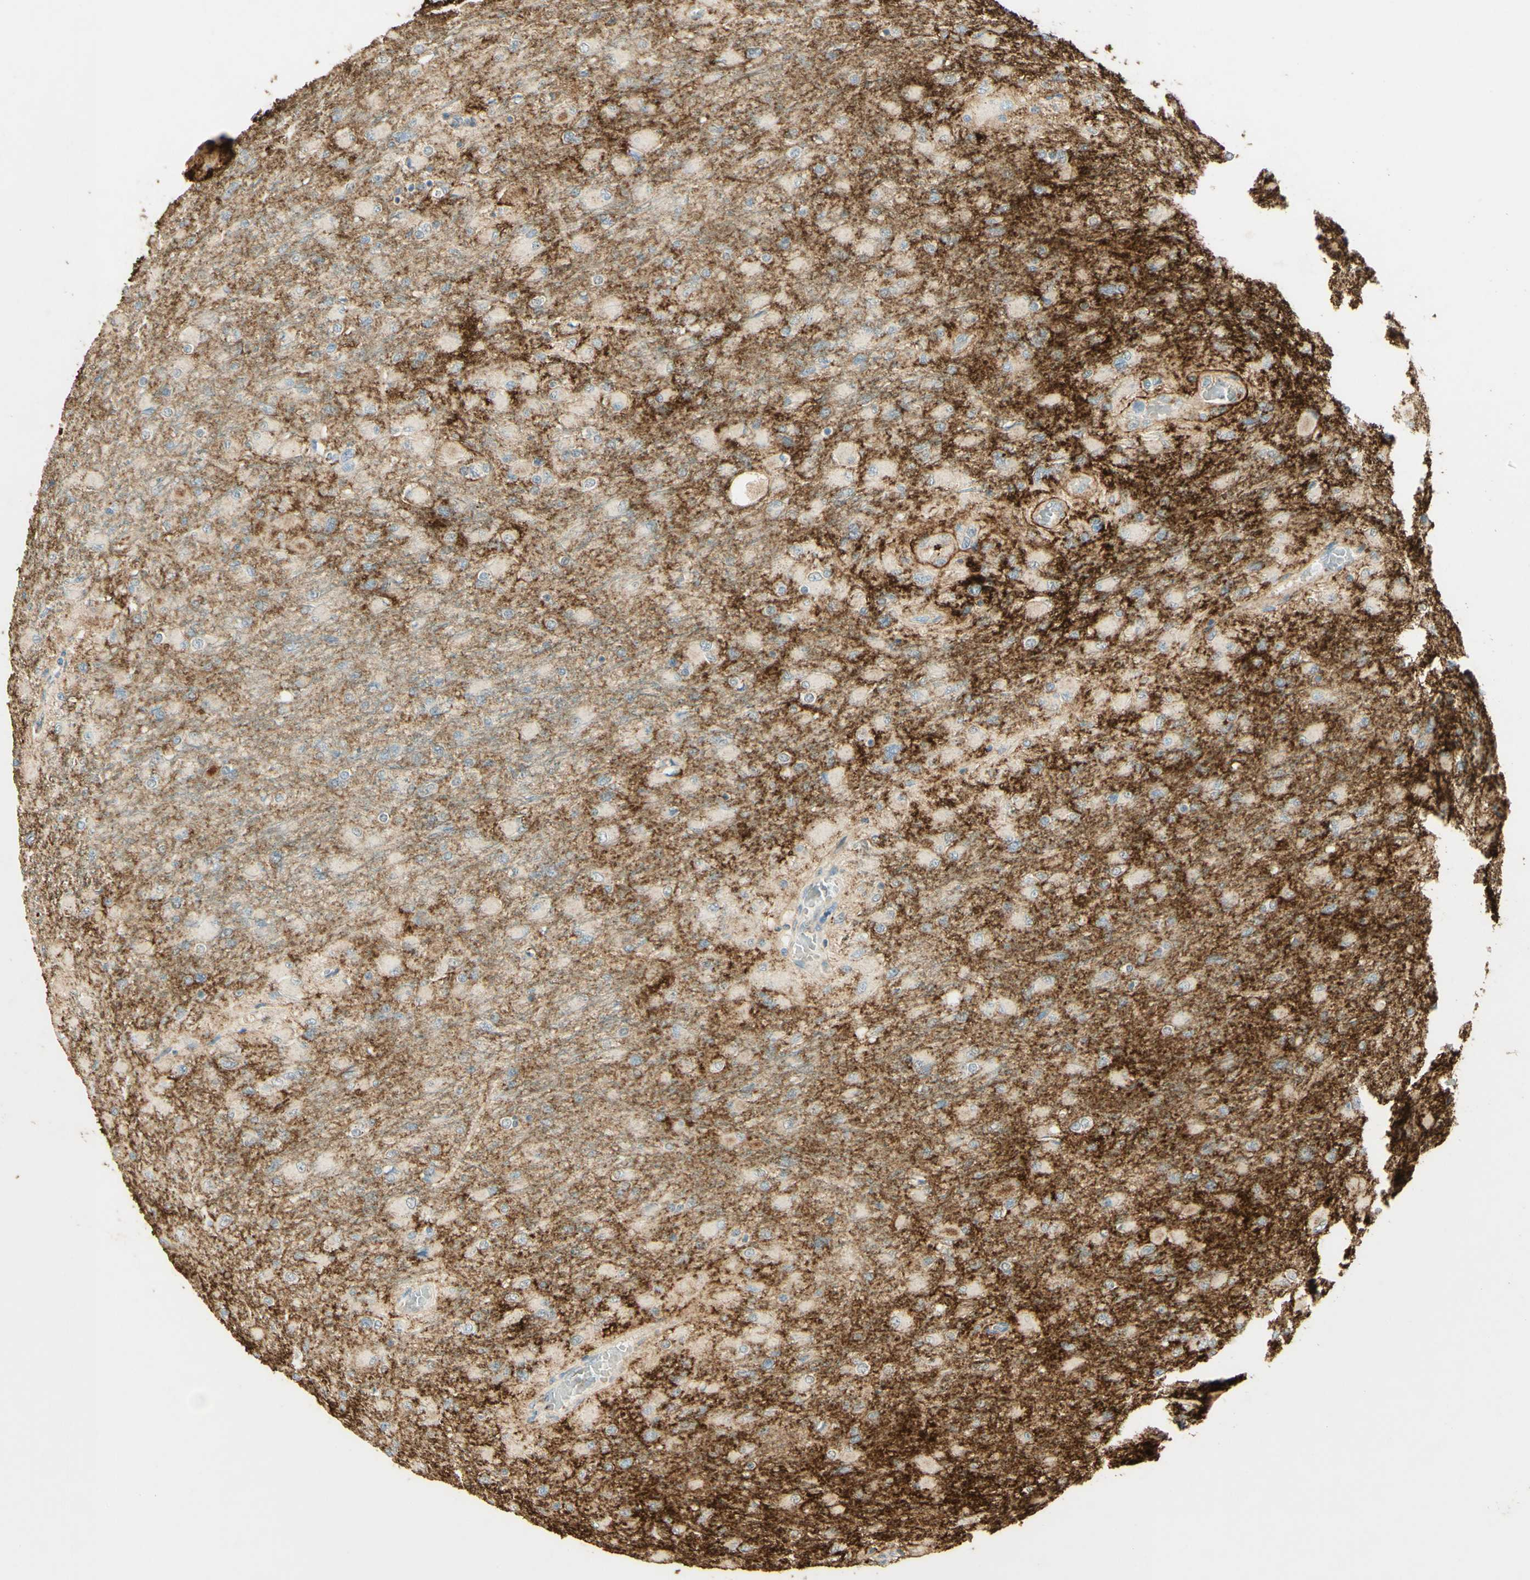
{"staining": {"intensity": "strong", "quantity": "<25%", "location": "cytoplasmic/membranous"}, "tissue": "glioma", "cell_type": "Tumor cells", "image_type": "cancer", "snomed": [{"axis": "morphology", "description": "Glioma, malignant, High grade"}, {"axis": "topography", "description": "Cerebral cortex"}], "caption": "Protein analysis of malignant glioma (high-grade) tissue displays strong cytoplasmic/membranous staining in about <25% of tumor cells. (IHC, brightfield microscopy, high magnification).", "gene": "TNN", "patient": {"sex": "female", "age": 36}}